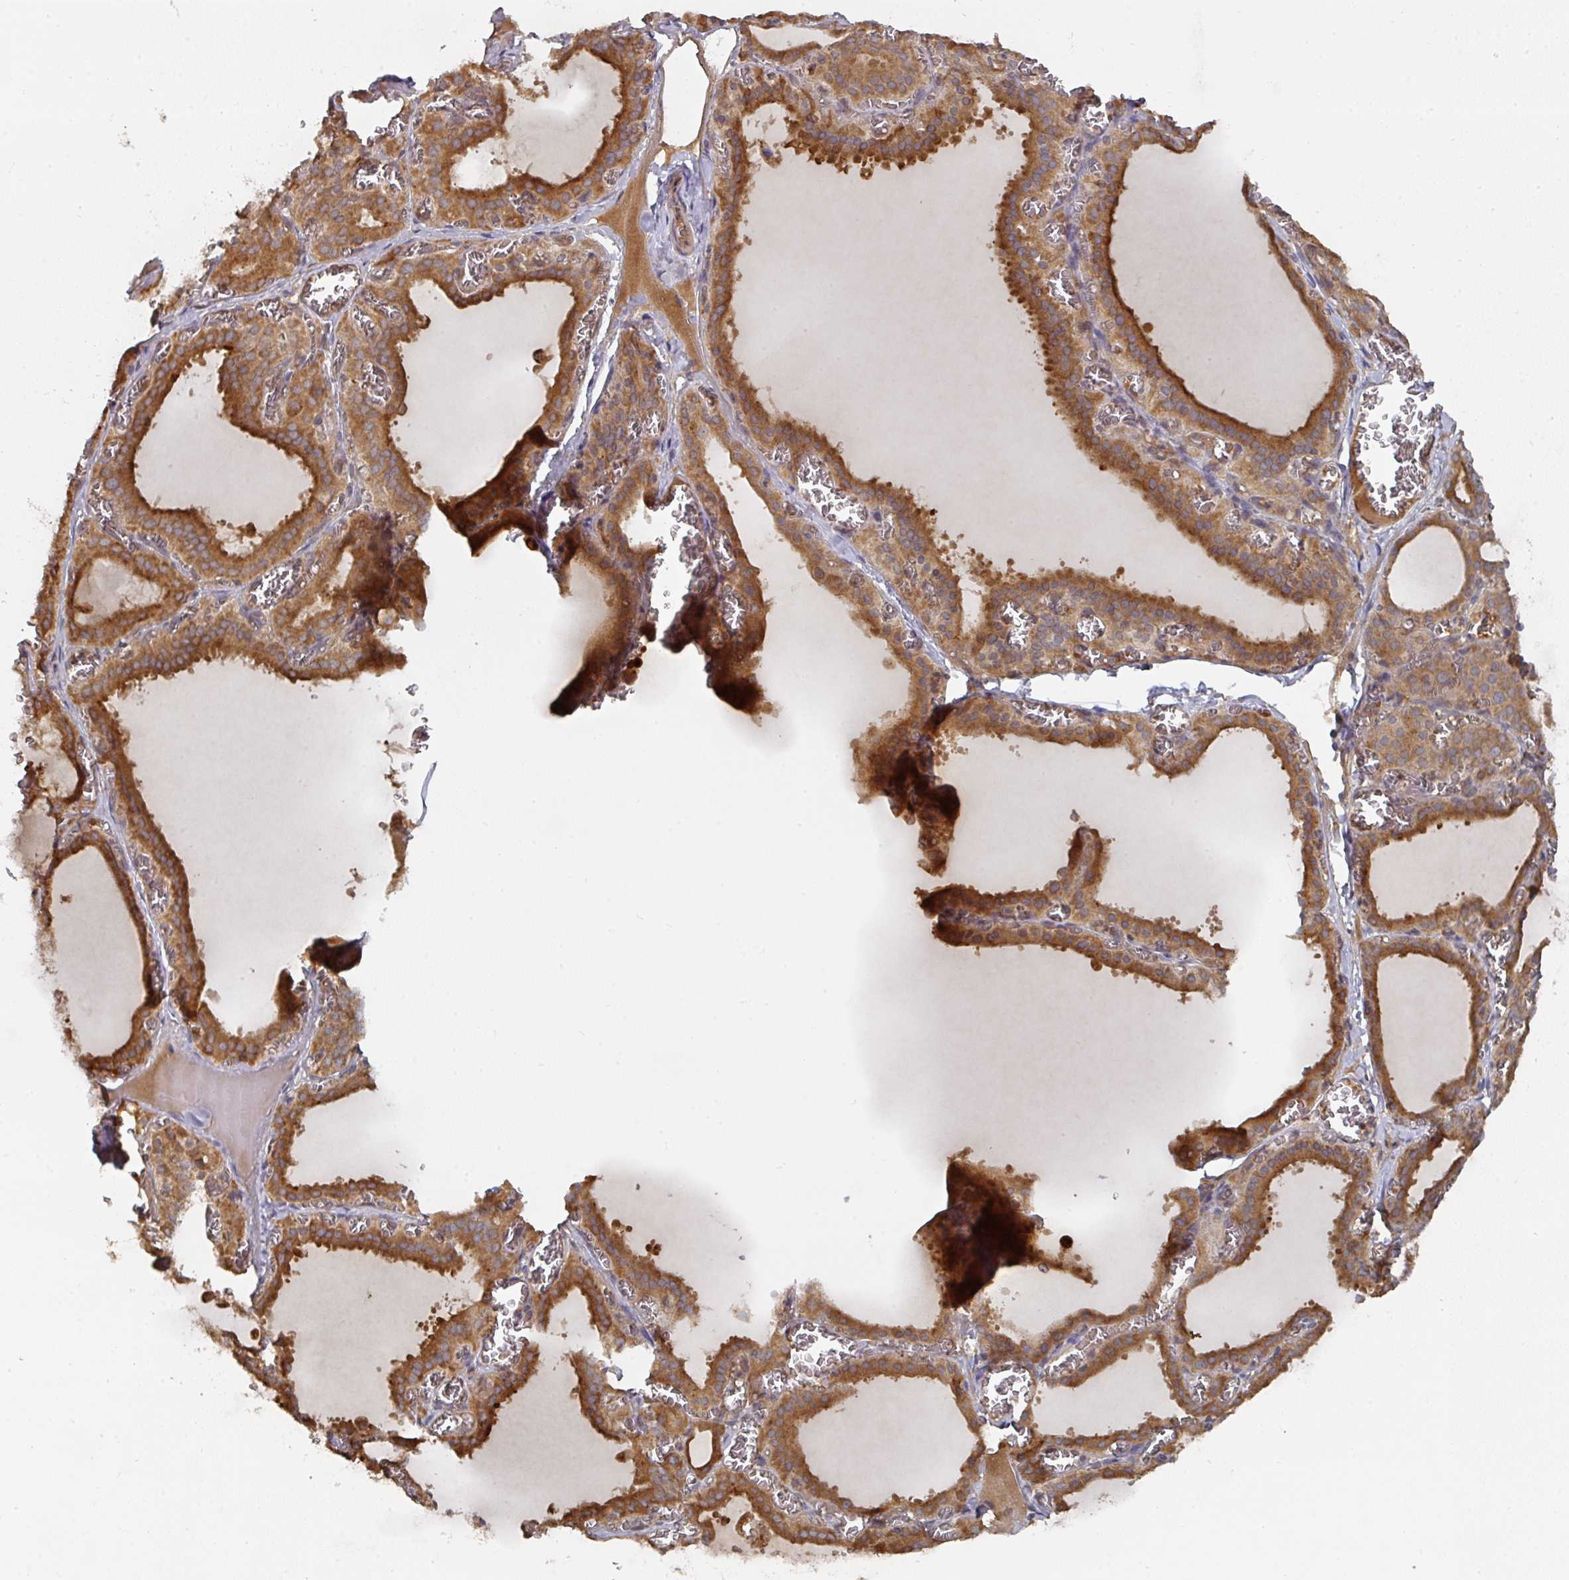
{"staining": {"intensity": "strong", "quantity": ">75%", "location": "cytoplasmic/membranous"}, "tissue": "thyroid gland", "cell_type": "Glandular cells", "image_type": "normal", "snomed": [{"axis": "morphology", "description": "Normal tissue, NOS"}, {"axis": "topography", "description": "Thyroid gland"}], "caption": "This histopathology image displays immunohistochemistry (IHC) staining of normal human thyroid gland, with high strong cytoplasmic/membranous staining in approximately >75% of glandular cells.", "gene": "CEP95", "patient": {"sex": "female", "age": 30}}